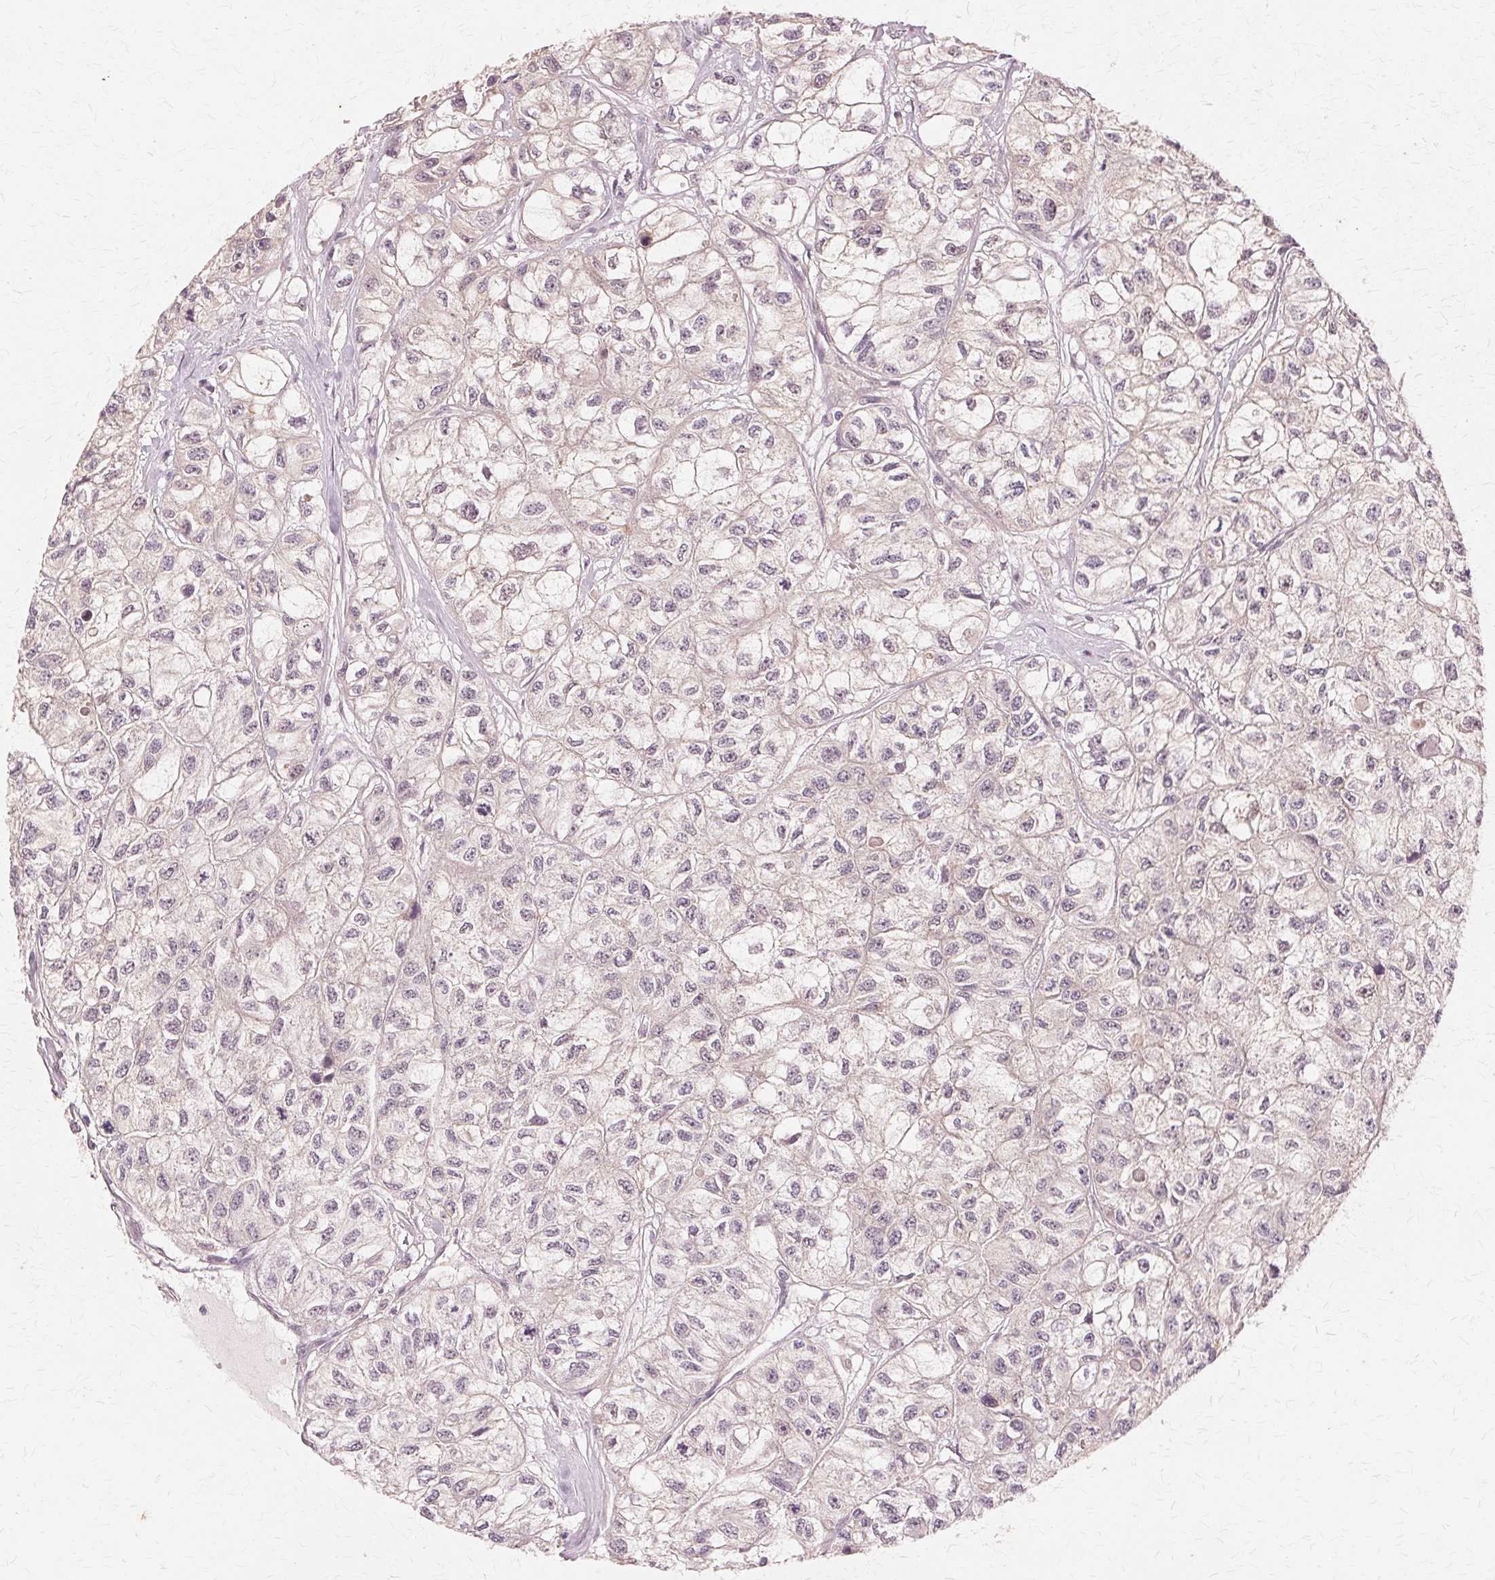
{"staining": {"intensity": "negative", "quantity": "none", "location": "none"}, "tissue": "renal cancer", "cell_type": "Tumor cells", "image_type": "cancer", "snomed": [{"axis": "morphology", "description": "Adenocarcinoma, NOS"}, {"axis": "topography", "description": "Kidney"}], "caption": "DAB (3,3'-diaminobenzidine) immunohistochemical staining of renal cancer (adenocarcinoma) displays no significant positivity in tumor cells. Nuclei are stained in blue.", "gene": "PRMT5", "patient": {"sex": "male", "age": 56}}